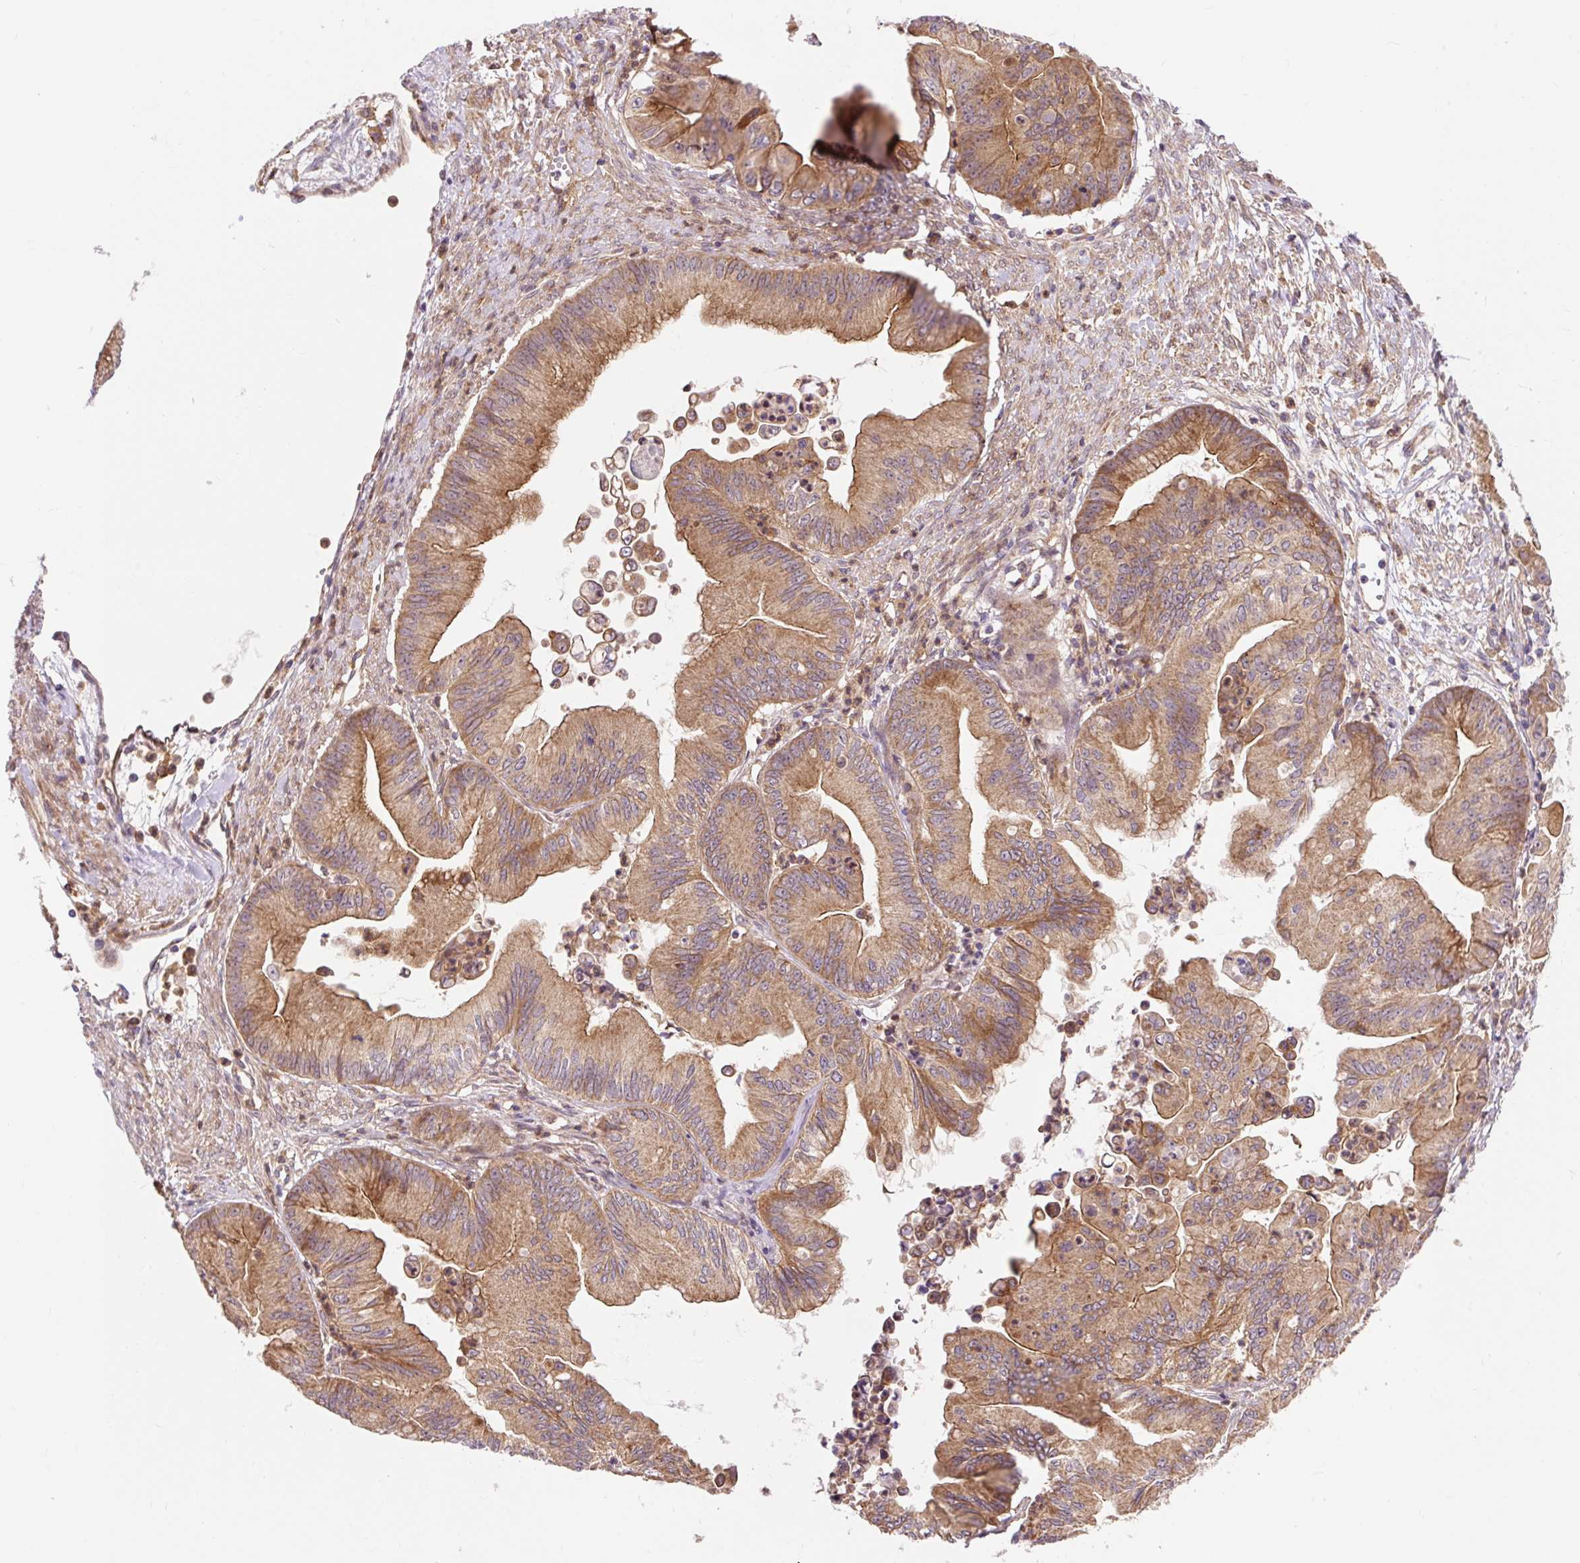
{"staining": {"intensity": "moderate", "quantity": ">75%", "location": "cytoplasmic/membranous"}, "tissue": "ovarian cancer", "cell_type": "Tumor cells", "image_type": "cancer", "snomed": [{"axis": "morphology", "description": "Cystadenocarcinoma, mucinous, NOS"}, {"axis": "topography", "description": "Ovary"}], "caption": "Immunohistochemistry of human ovarian mucinous cystadenocarcinoma displays medium levels of moderate cytoplasmic/membranous expression in approximately >75% of tumor cells. Using DAB (brown) and hematoxylin (blue) stains, captured at high magnification using brightfield microscopy.", "gene": "TRIAP1", "patient": {"sex": "female", "age": 71}}